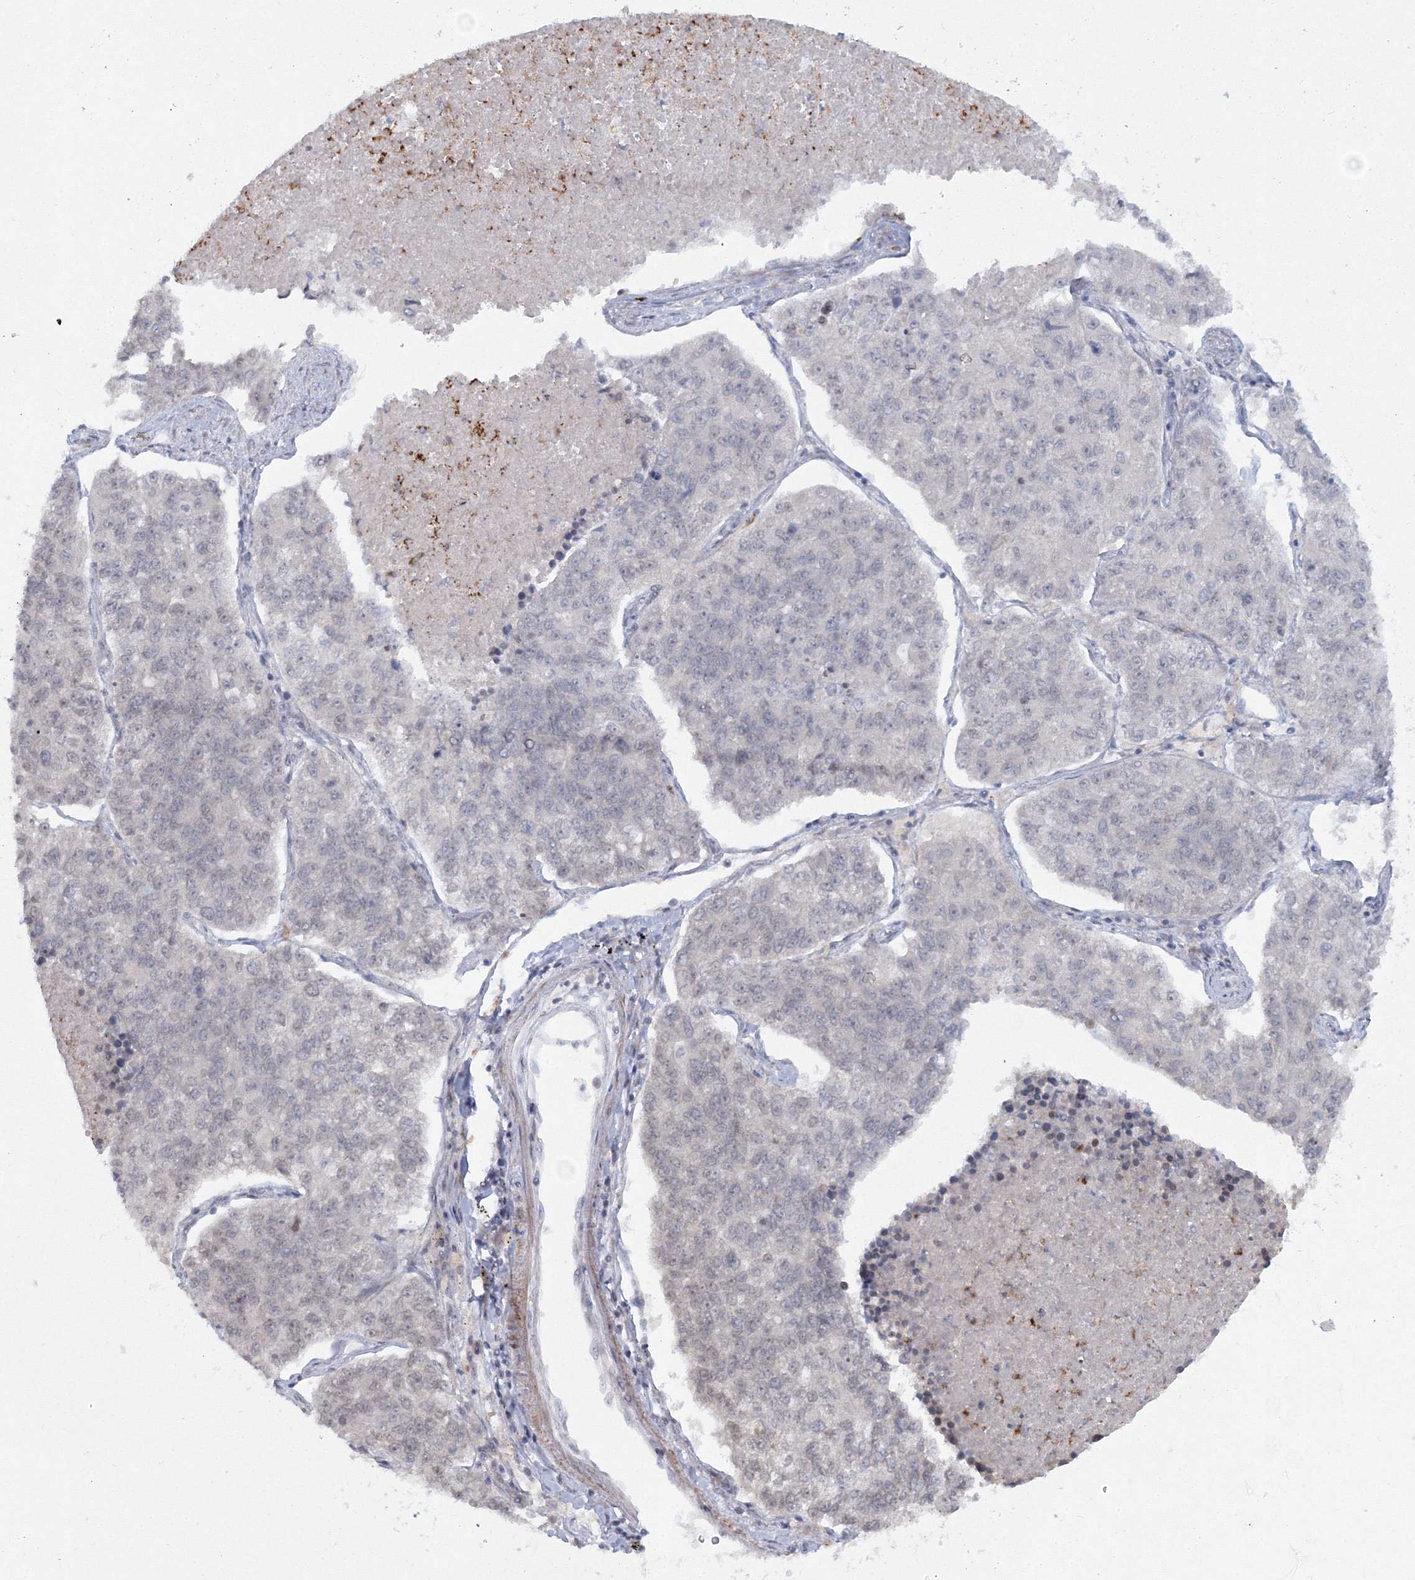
{"staining": {"intensity": "negative", "quantity": "none", "location": "none"}, "tissue": "lung cancer", "cell_type": "Tumor cells", "image_type": "cancer", "snomed": [{"axis": "morphology", "description": "Adenocarcinoma, NOS"}, {"axis": "topography", "description": "Lung"}], "caption": "Tumor cells show no significant protein positivity in lung cancer.", "gene": "C3orf33", "patient": {"sex": "male", "age": 49}}